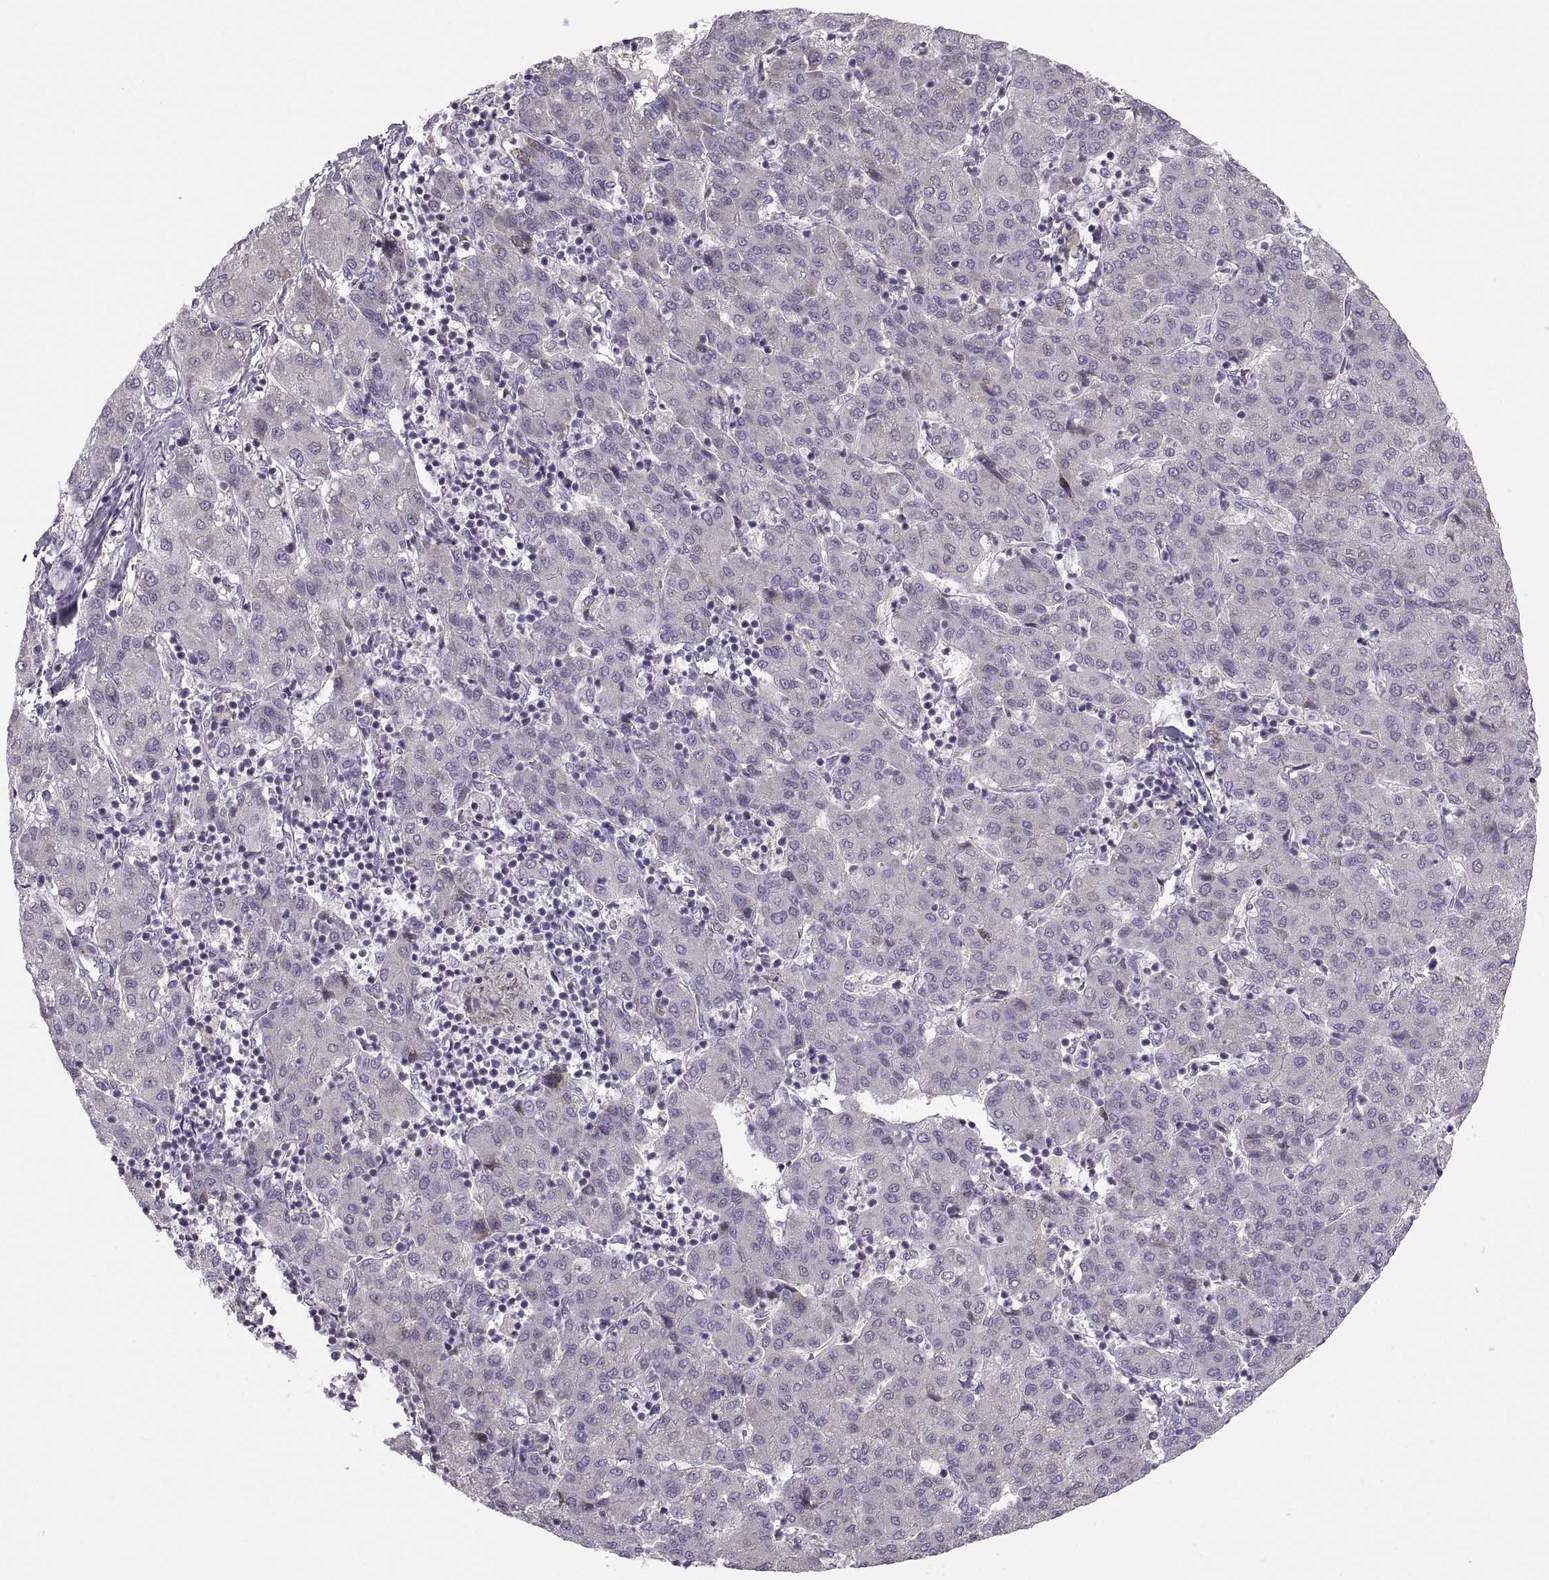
{"staining": {"intensity": "negative", "quantity": "none", "location": "none"}, "tissue": "liver cancer", "cell_type": "Tumor cells", "image_type": "cancer", "snomed": [{"axis": "morphology", "description": "Carcinoma, Hepatocellular, NOS"}, {"axis": "topography", "description": "Liver"}], "caption": "Immunohistochemistry histopathology image of neoplastic tissue: human liver cancer (hepatocellular carcinoma) stained with DAB (3,3'-diaminobenzidine) reveals no significant protein expression in tumor cells.", "gene": "PIERCE1", "patient": {"sex": "male", "age": 65}}